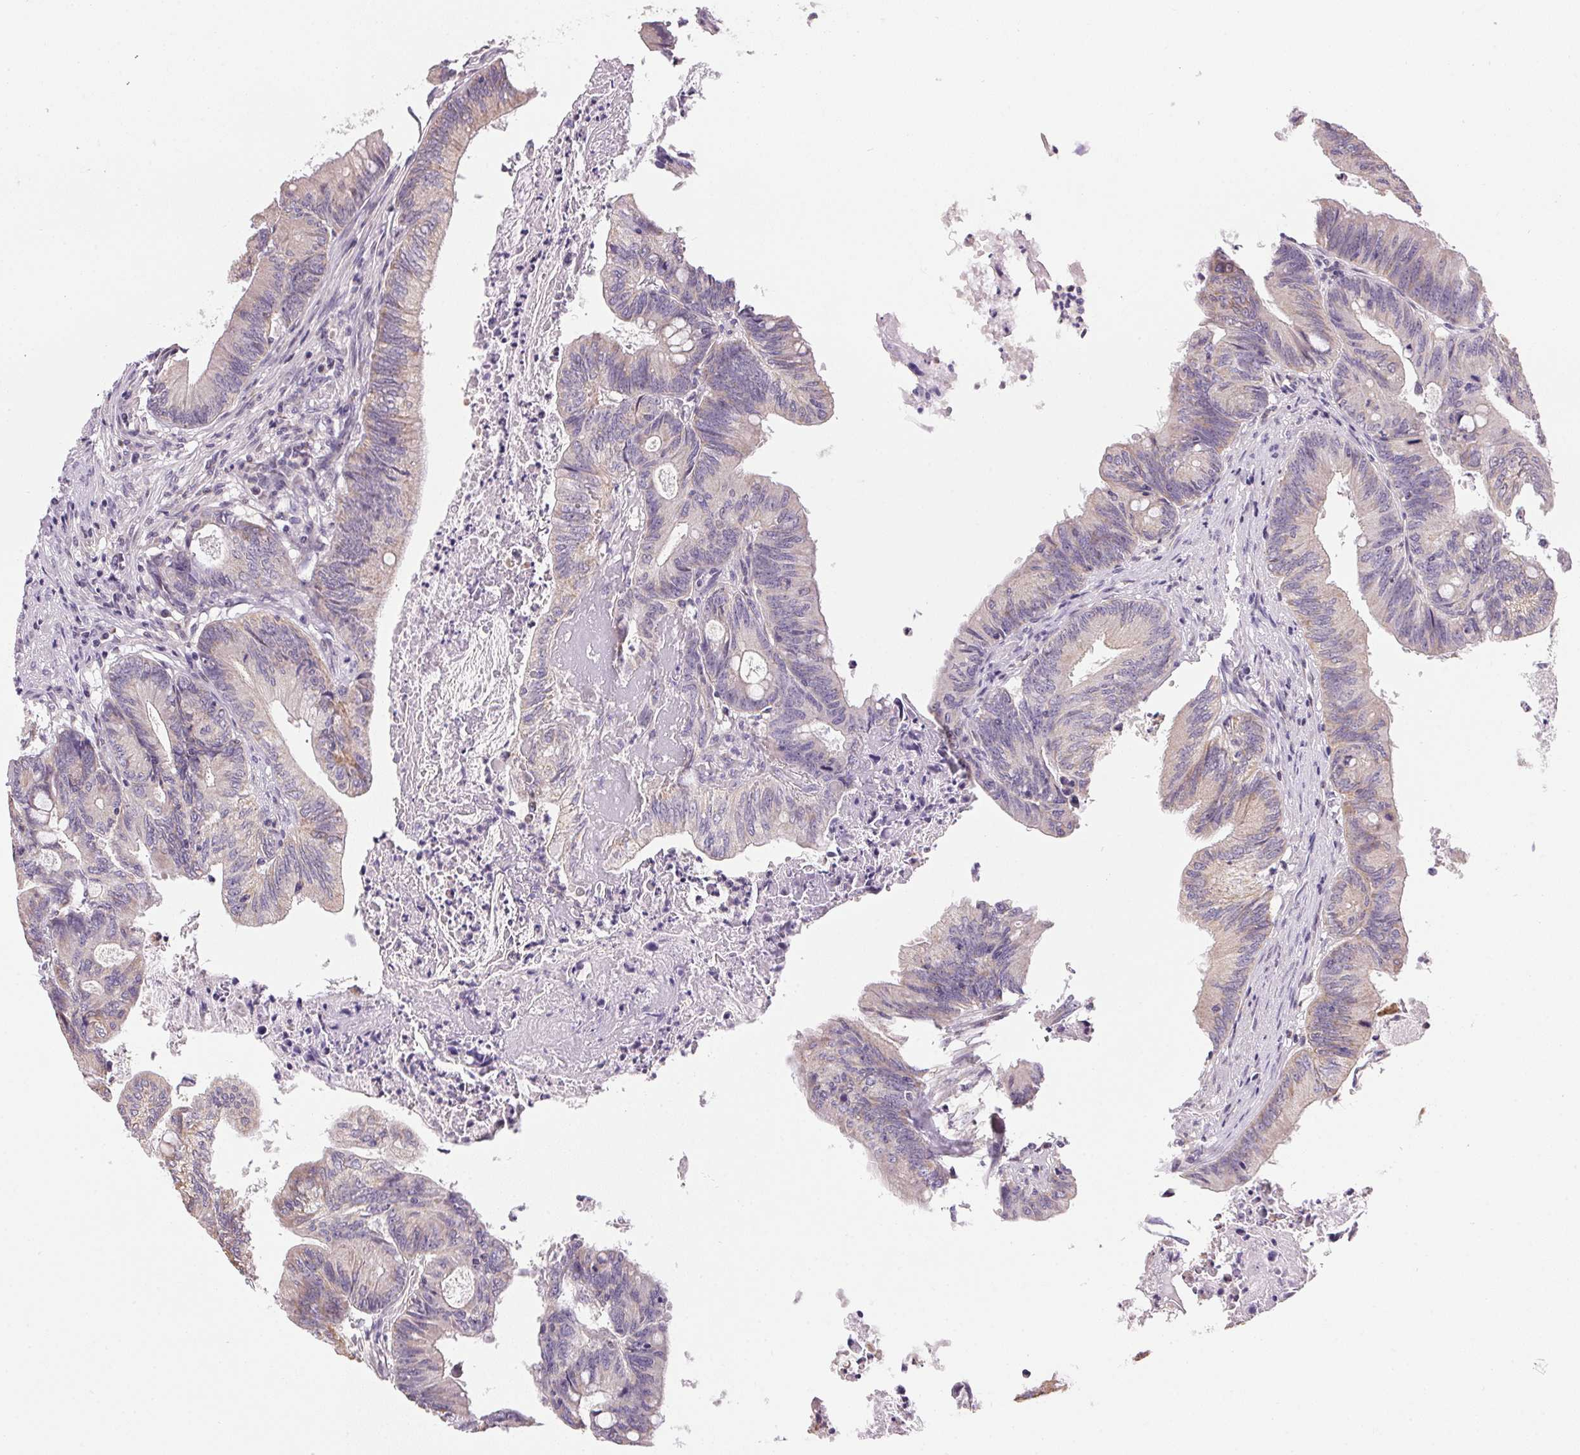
{"staining": {"intensity": "weak", "quantity": "<25%", "location": "cytoplasmic/membranous"}, "tissue": "colorectal cancer", "cell_type": "Tumor cells", "image_type": "cancer", "snomed": [{"axis": "morphology", "description": "Adenocarcinoma, NOS"}, {"axis": "topography", "description": "Colon"}], "caption": "Tumor cells are negative for brown protein staining in adenocarcinoma (colorectal).", "gene": "SC5D", "patient": {"sex": "female", "age": 70}}